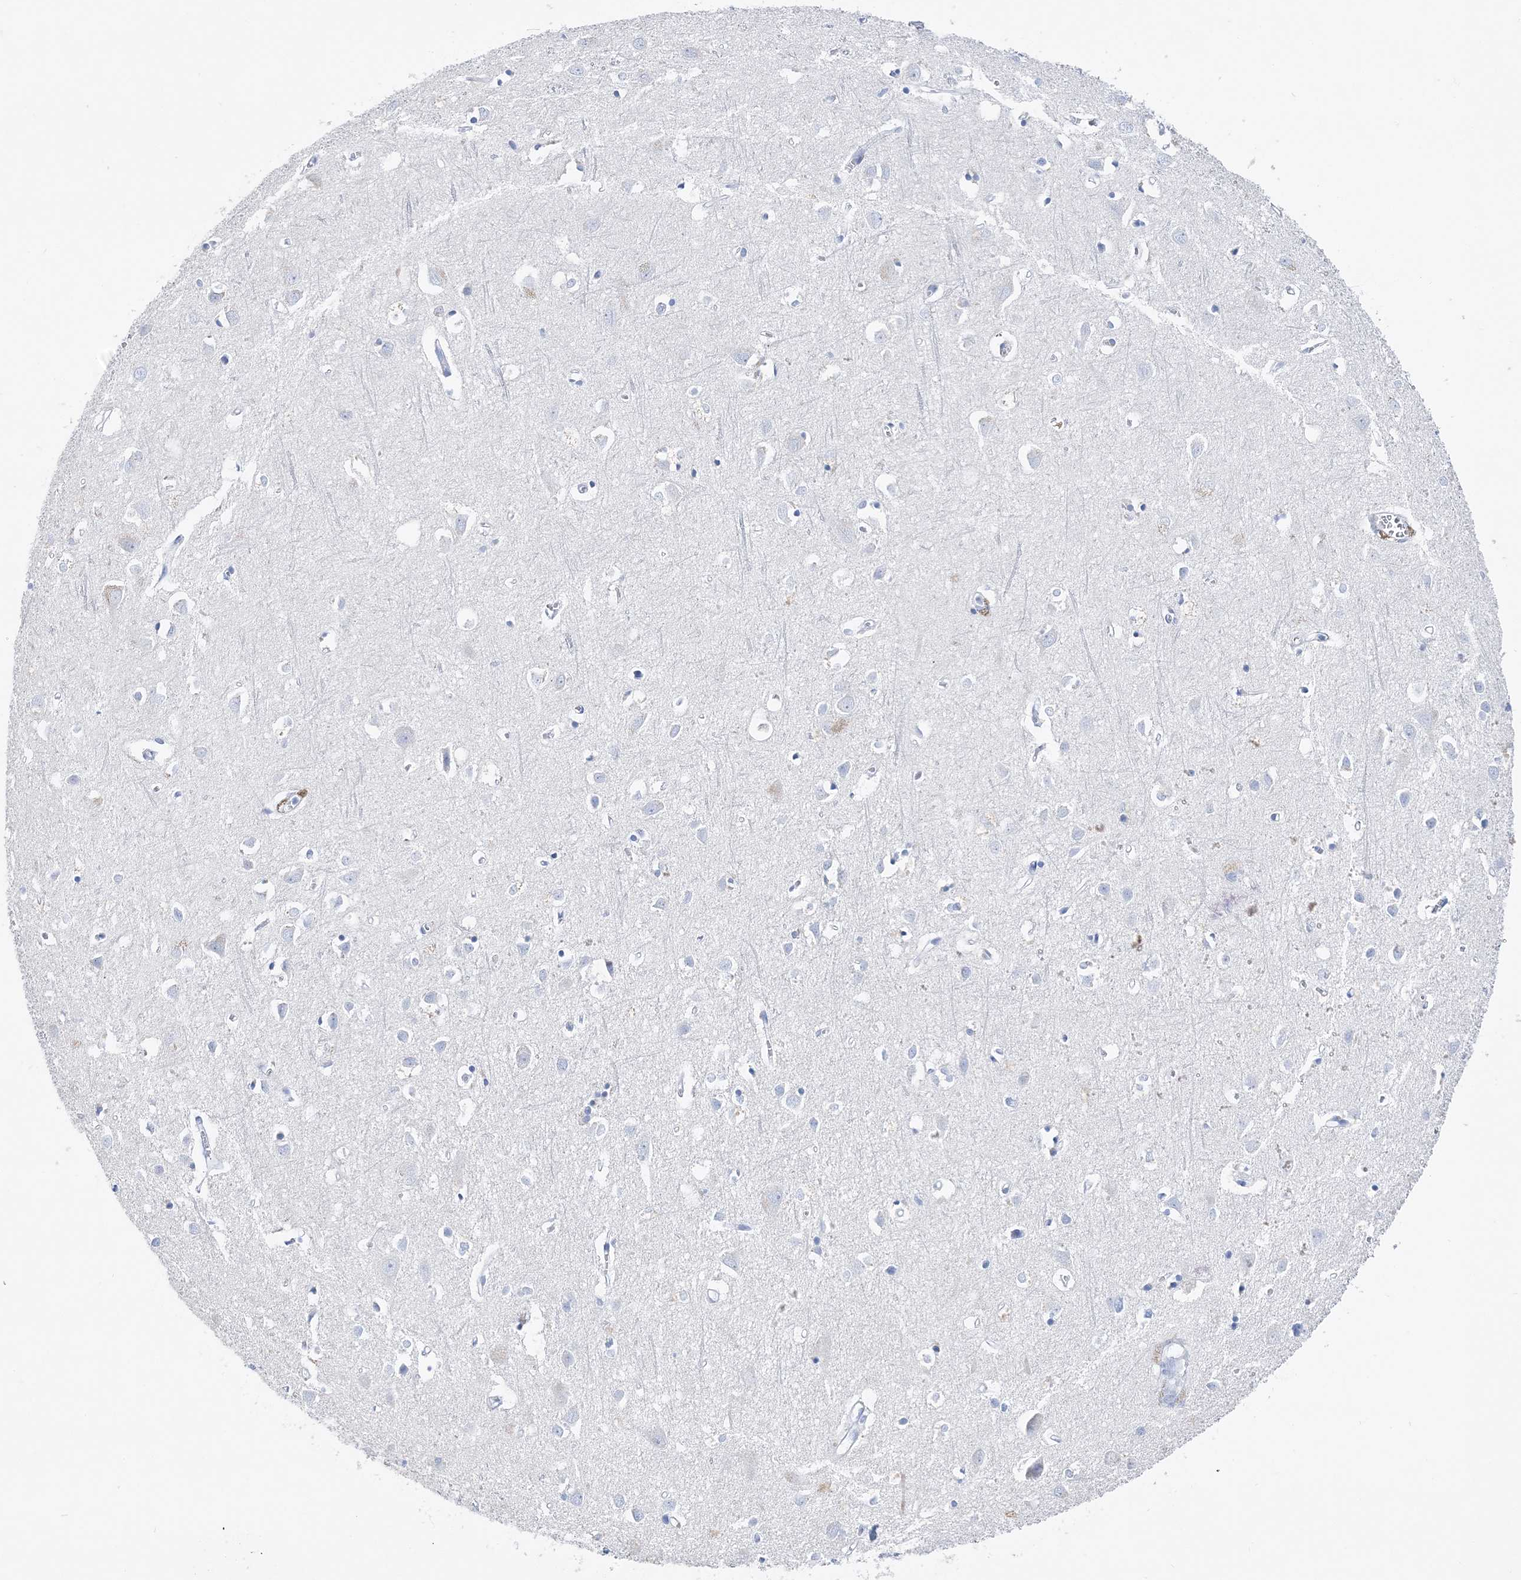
{"staining": {"intensity": "negative", "quantity": "none", "location": "none"}, "tissue": "cerebral cortex", "cell_type": "Endothelial cells", "image_type": "normal", "snomed": [{"axis": "morphology", "description": "Normal tissue, NOS"}, {"axis": "topography", "description": "Cerebral cortex"}], "caption": "A photomicrograph of cerebral cortex stained for a protein shows no brown staining in endothelial cells.", "gene": "TSPYL6", "patient": {"sex": "female", "age": 64}}